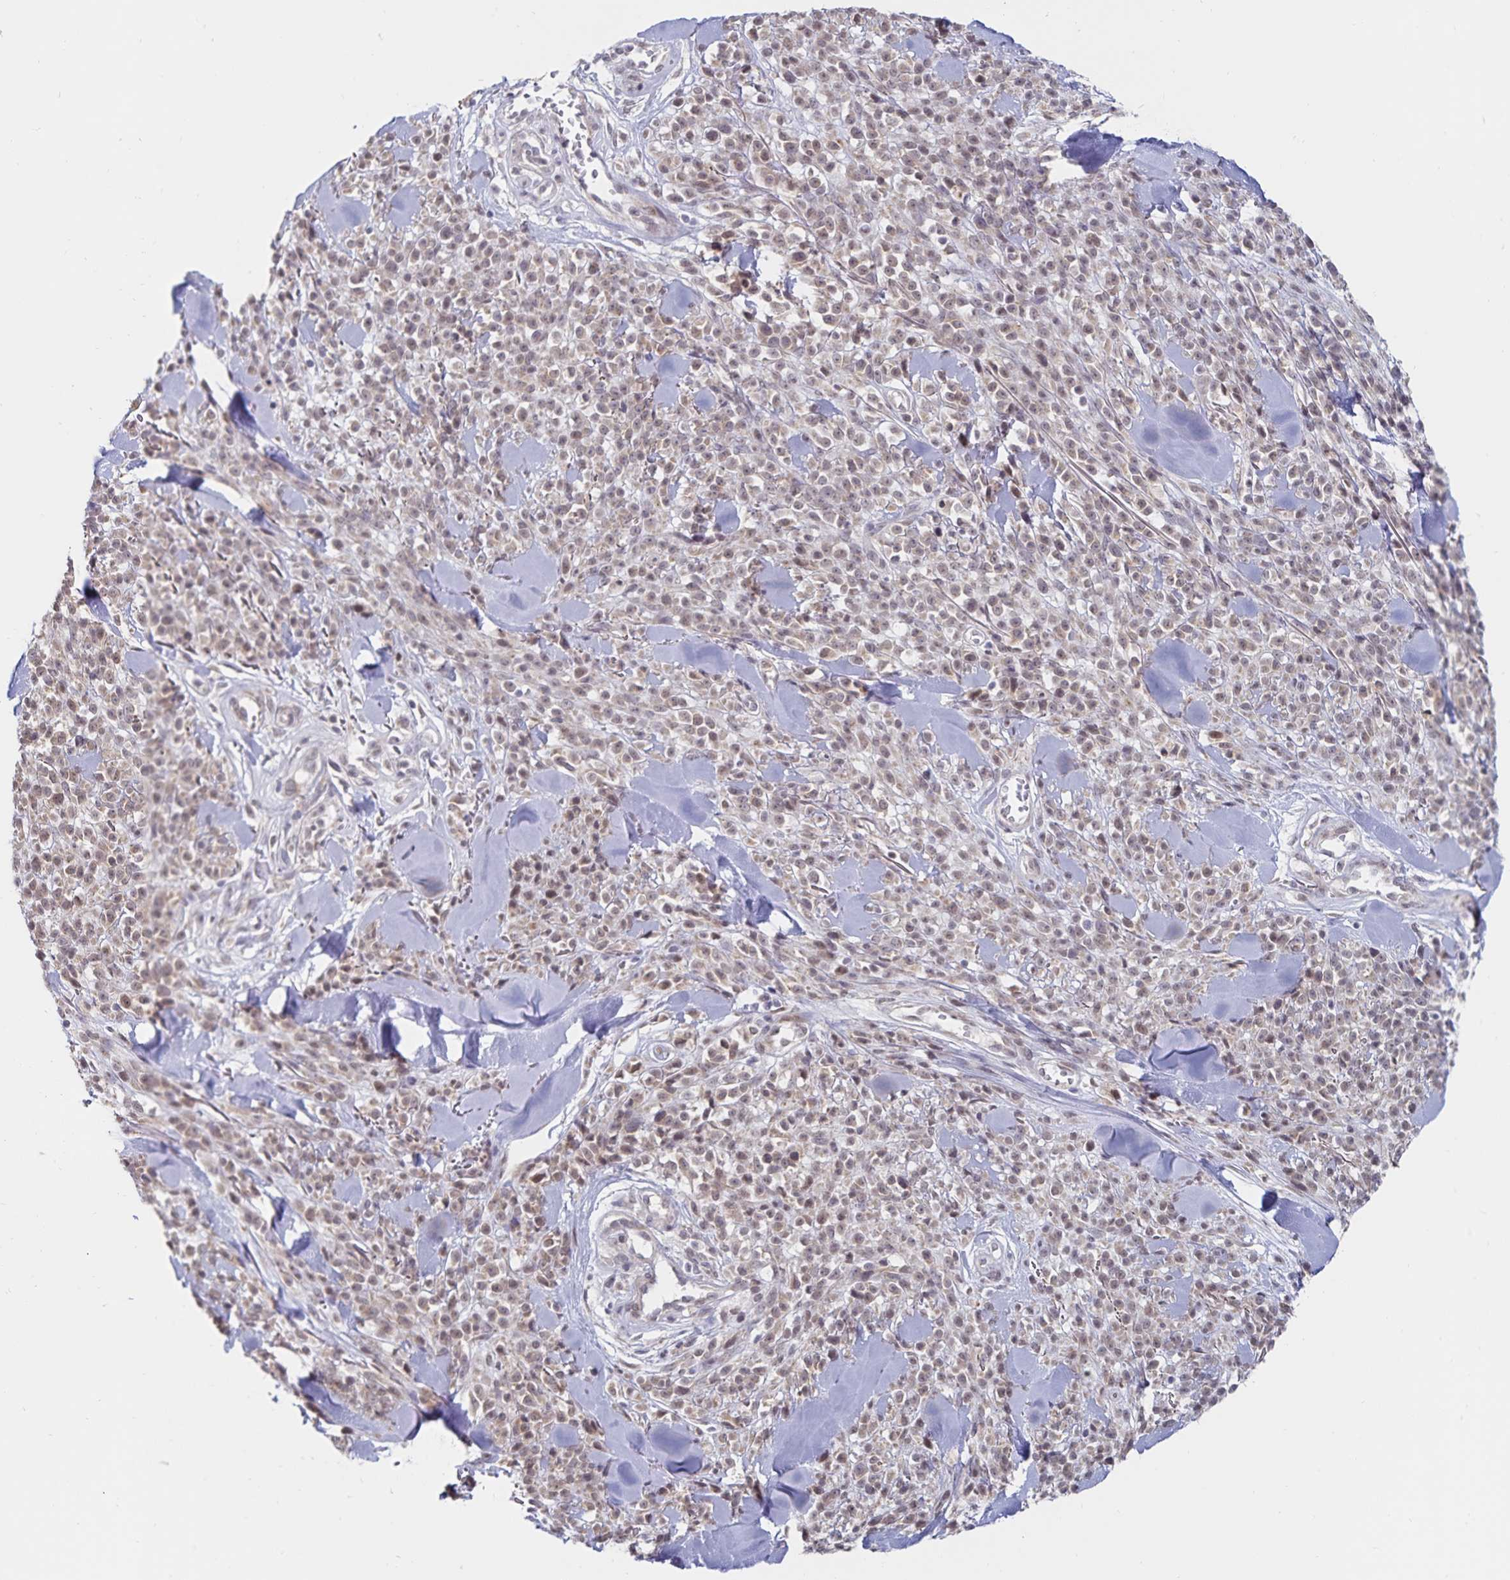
{"staining": {"intensity": "weak", "quantity": "25%-75%", "location": "nuclear"}, "tissue": "melanoma", "cell_type": "Tumor cells", "image_type": "cancer", "snomed": [{"axis": "morphology", "description": "Malignant melanoma, NOS"}, {"axis": "topography", "description": "Skin"}, {"axis": "topography", "description": "Skin of trunk"}], "caption": "The immunohistochemical stain highlights weak nuclear positivity in tumor cells of malignant melanoma tissue.", "gene": "ATP2A2", "patient": {"sex": "male", "age": 74}}